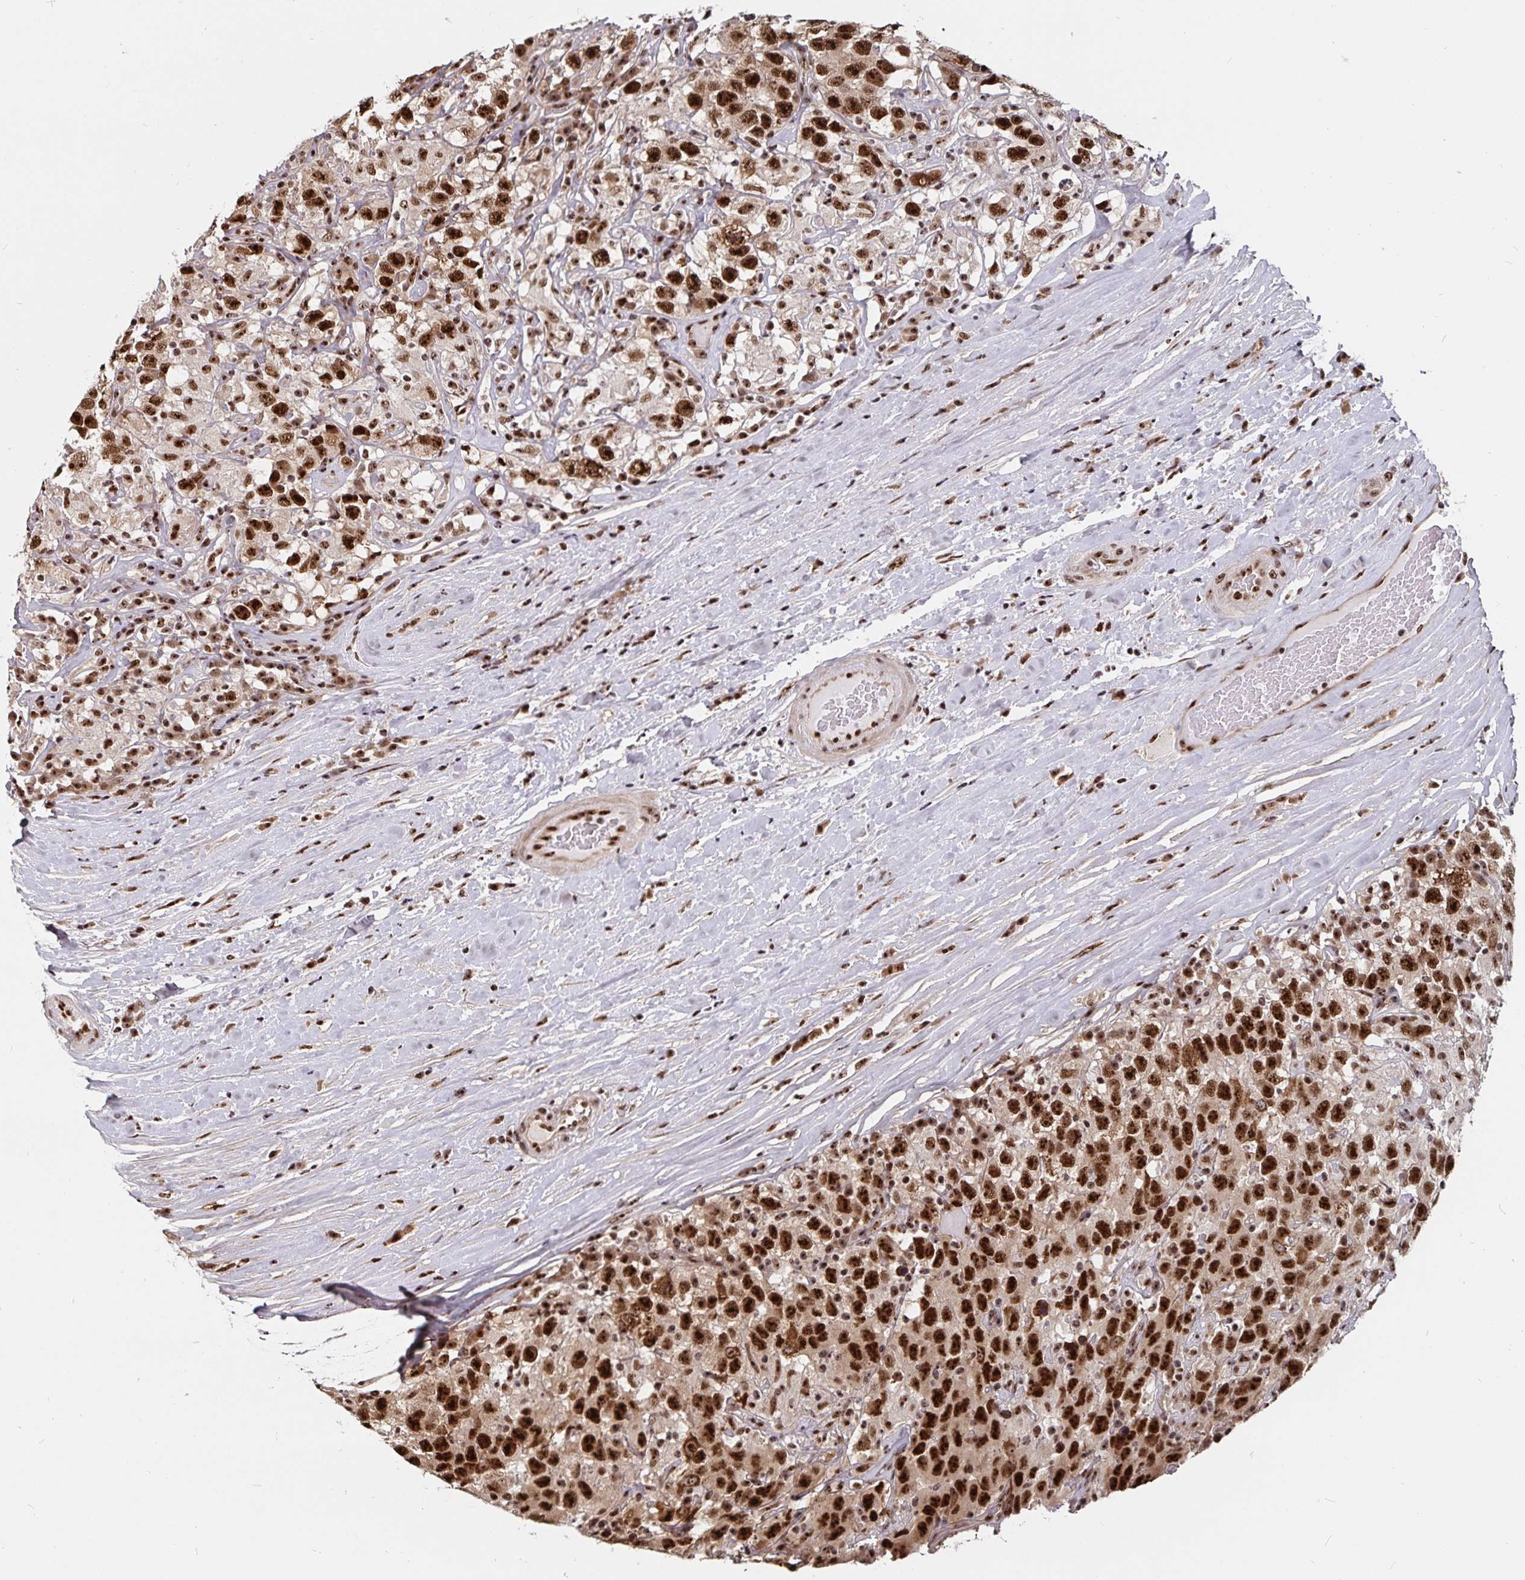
{"staining": {"intensity": "strong", "quantity": ">75%", "location": "nuclear"}, "tissue": "testis cancer", "cell_type": "Tumor cells", "image_type": "cancer", "snomed": [{"axis": "morphology", "description": "Seminoma, NOS"}, {"axis": "topography", "description": "Testis"}], "caption": "Human testis cancer stained with a protein marker shows strong staining in tumor cells.", "gene": "LAS1L", "patient": {"sex": "male", "age": 41}}